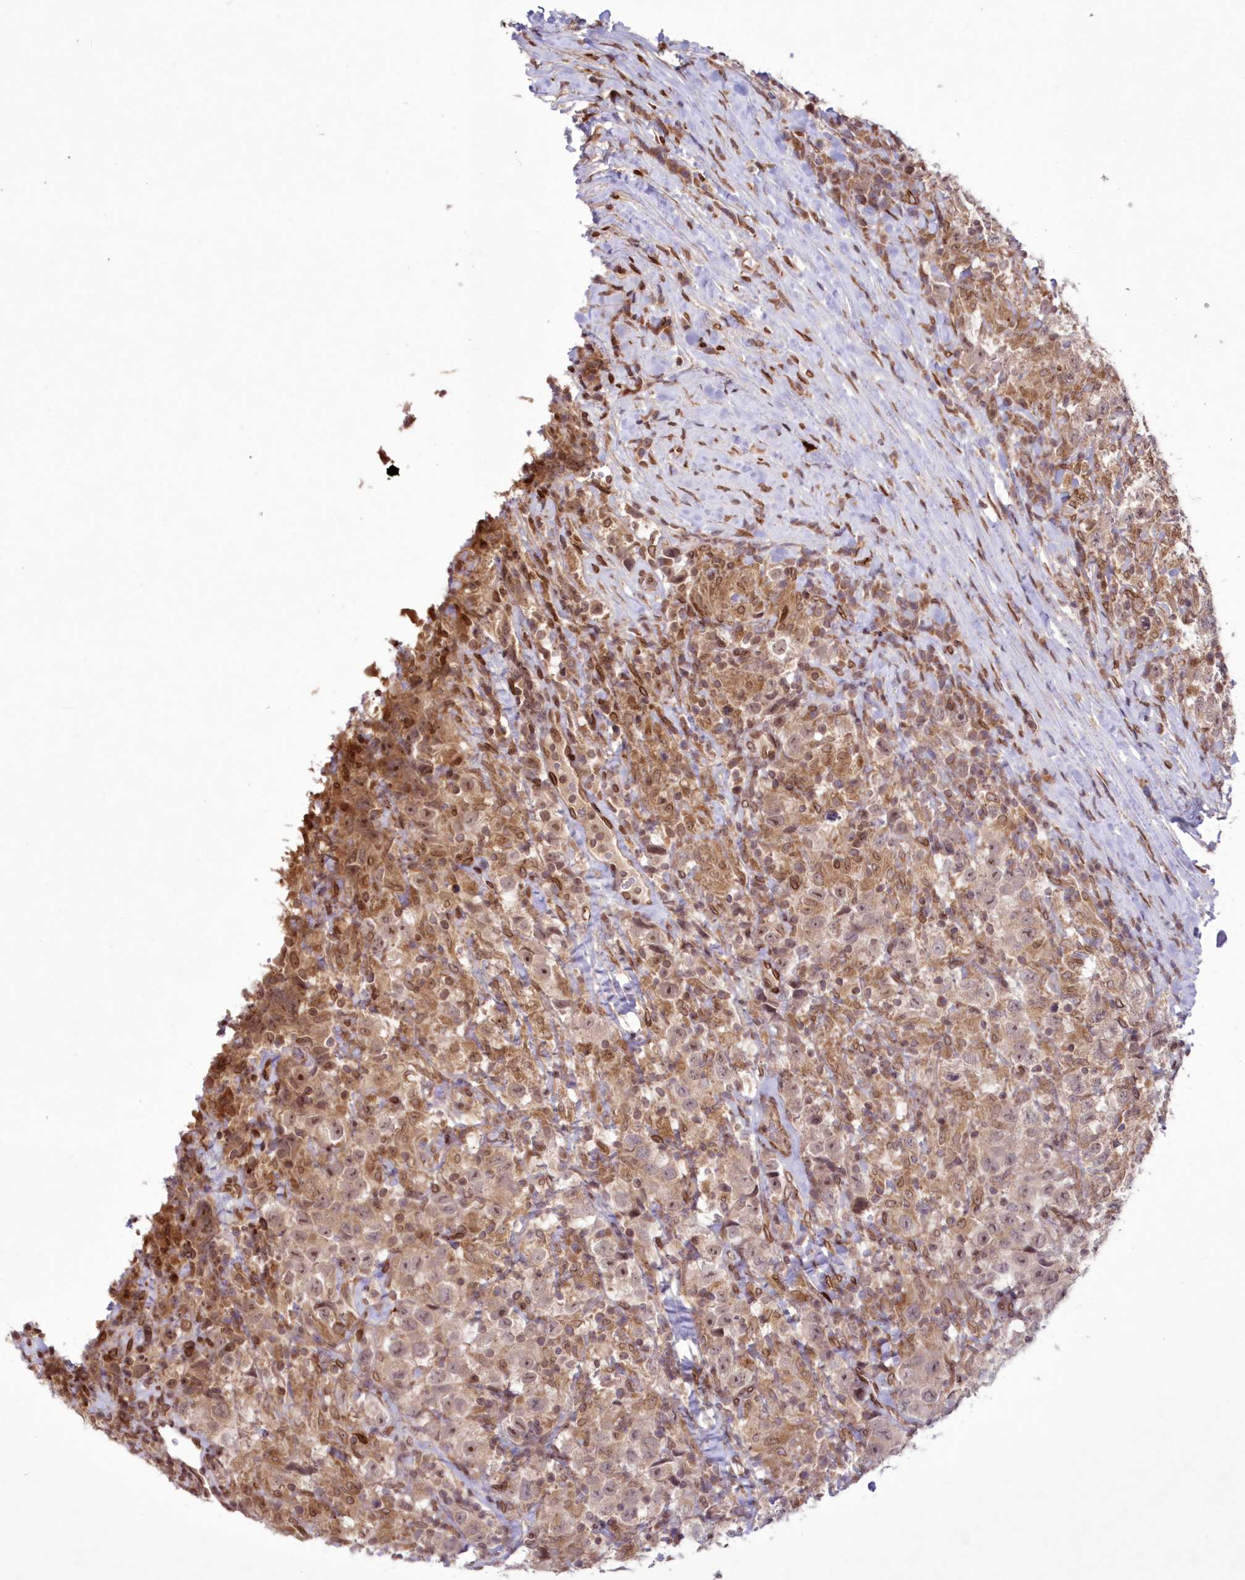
{"staining": {"intensity": "weak", "quantity": ">75%", "location": "cytoplasmic/membranous"}, "tissue": "testis cancer", "cell_type": "Tumor cells", "image_type": "cancer", "snomed": [{"axis": "morphology", "description": "Seminoma, NOS"}, {"axis": "topography", "description": "Testis"}], "caption": "Tumor cells reveal weak cytoplasmic/membranous positivity in about >75% of cells in testis cancer.", "gene": "DNAJC27", "patient": {"sex": "male", "age": 41}}